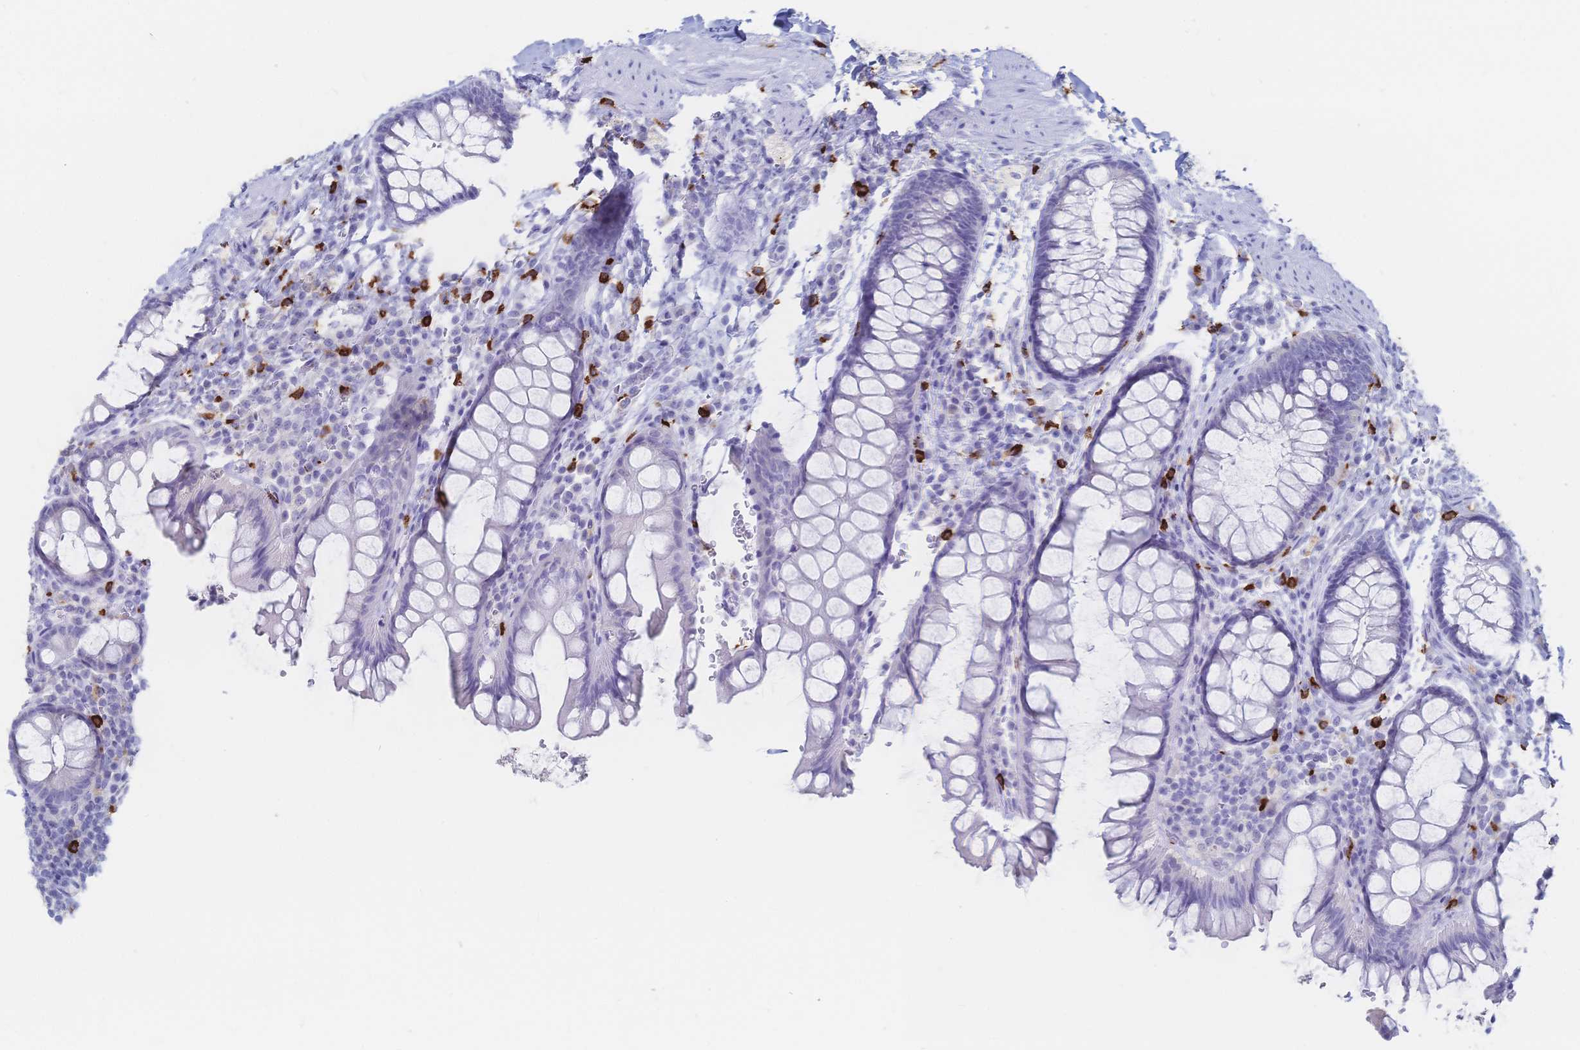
{"staining": {"intensity": "negative", "quantity": "none", "location": "none"}, "tissue": "rectum", "cell_type": "Glandular cells", "image_type": "normal", "snomed": [{"axis": "morphology", "description": "Normal tissue, NOS"}, {"axis": "topography", "description": "Rectum"}, {"axis": "topography", "description": "Peripheral nerve tissue"}], "caption": "Immunohistochemistry image of normal rectum stained for a protein (brown), which demonstrates no expression in glandular cells. (Immunohistochemistry (ihc), brightfield microscopy, high magnification).", "gene": "IL2RB", "patient": {"sex": "female", "age": 69}}